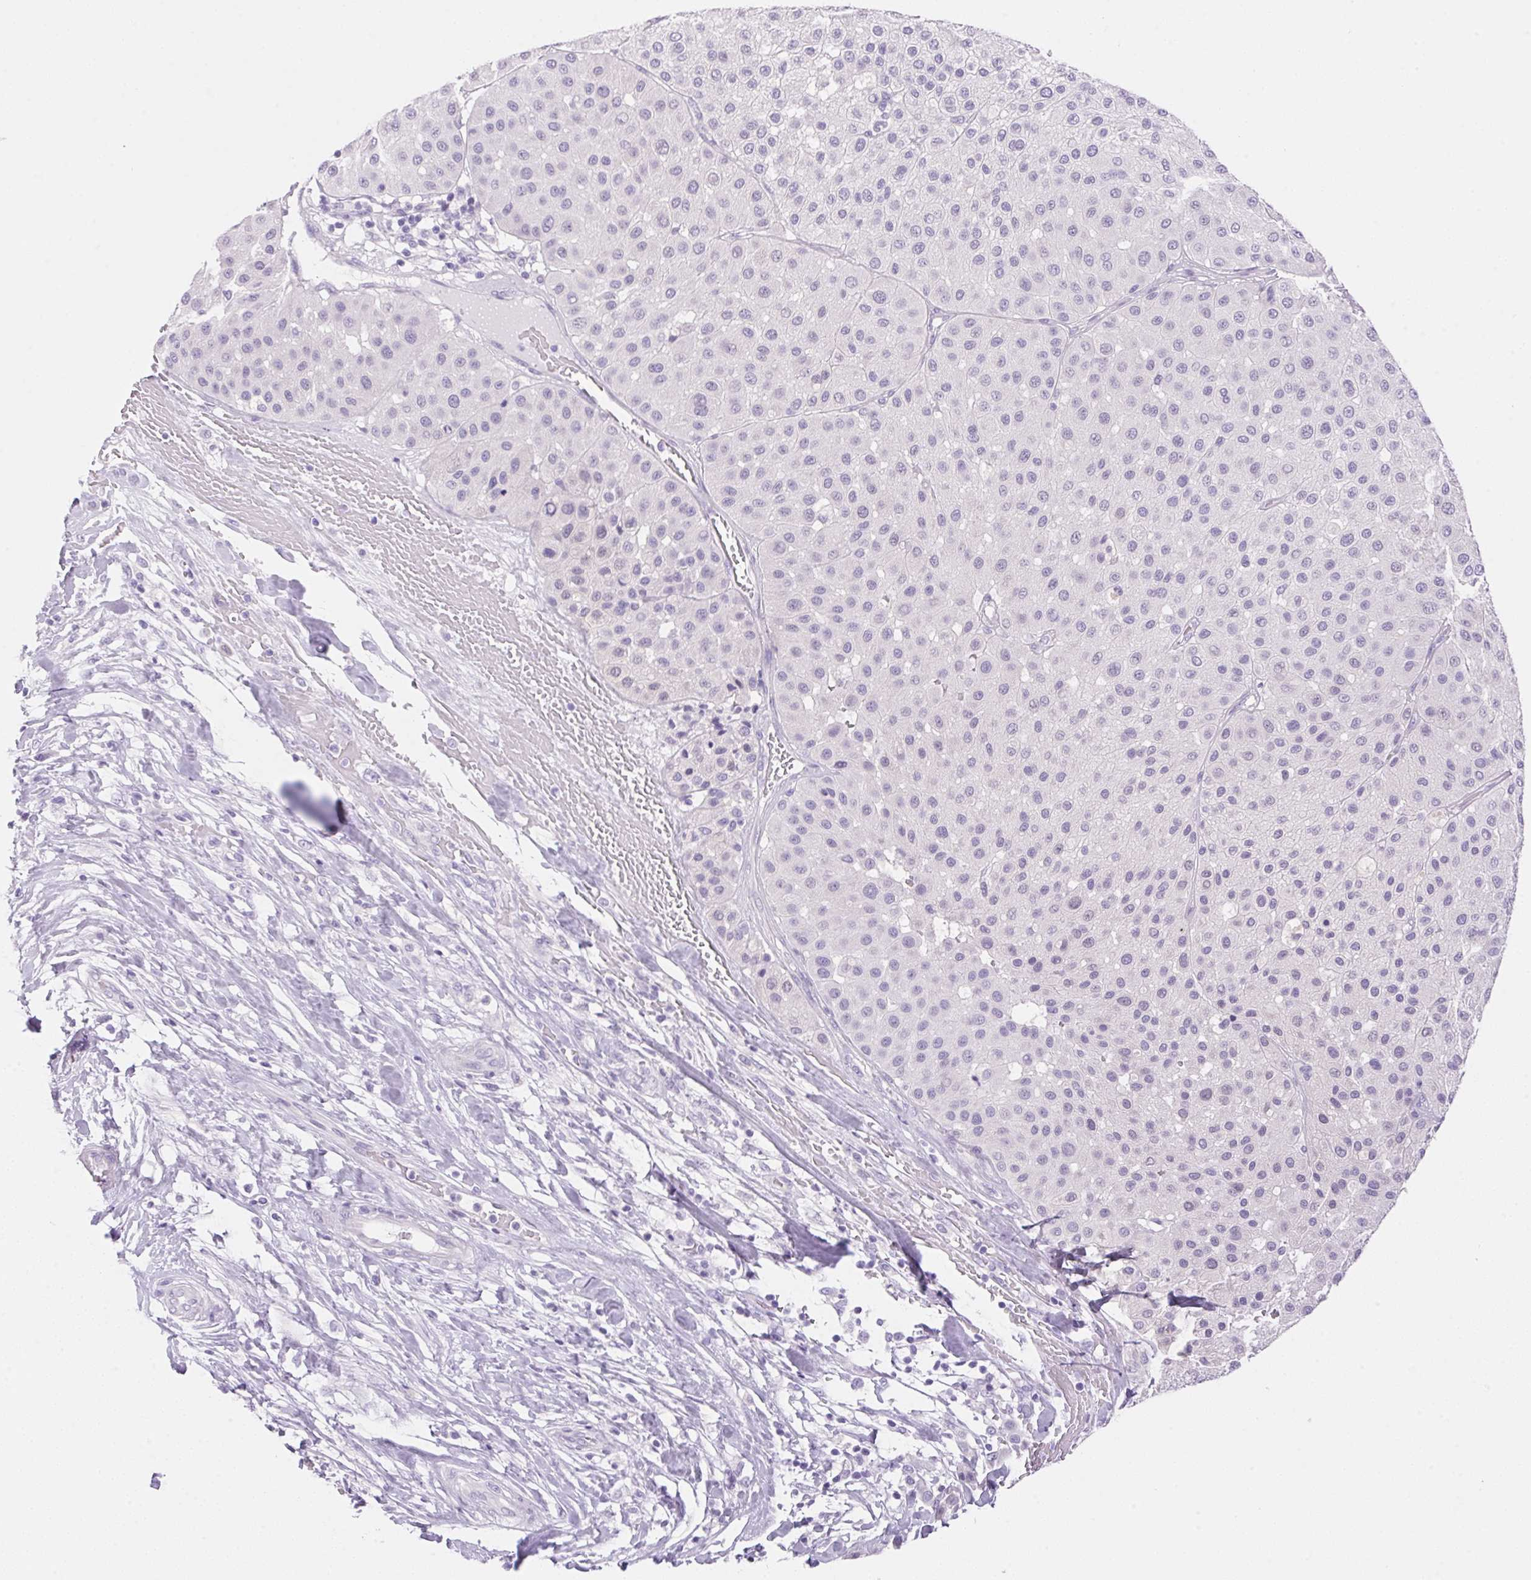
{"staining": {"intensity": "negative", "quantity": "none", "location": "none"}, "tissue": "melanoma", "cell_type": "Tumor cells", "image_type": "cancer", "snomed": [{"axis": "morphology", "description": "Malignant melanoma, Metastatic site"}, {"axis": "topography", "description": "Smooth muscle"}], "caption": "The IHC micrograph has no significant staining in tumor cells of malignant melanoma (metastatic site) tissue. (Stains: DAB immunohistochemistry with hematoxylin counter stain, Microscopy: brightfield microscopy at high magnification).", "gene": "DHCR24", "patient": {"sex": "male", "age": 41}}